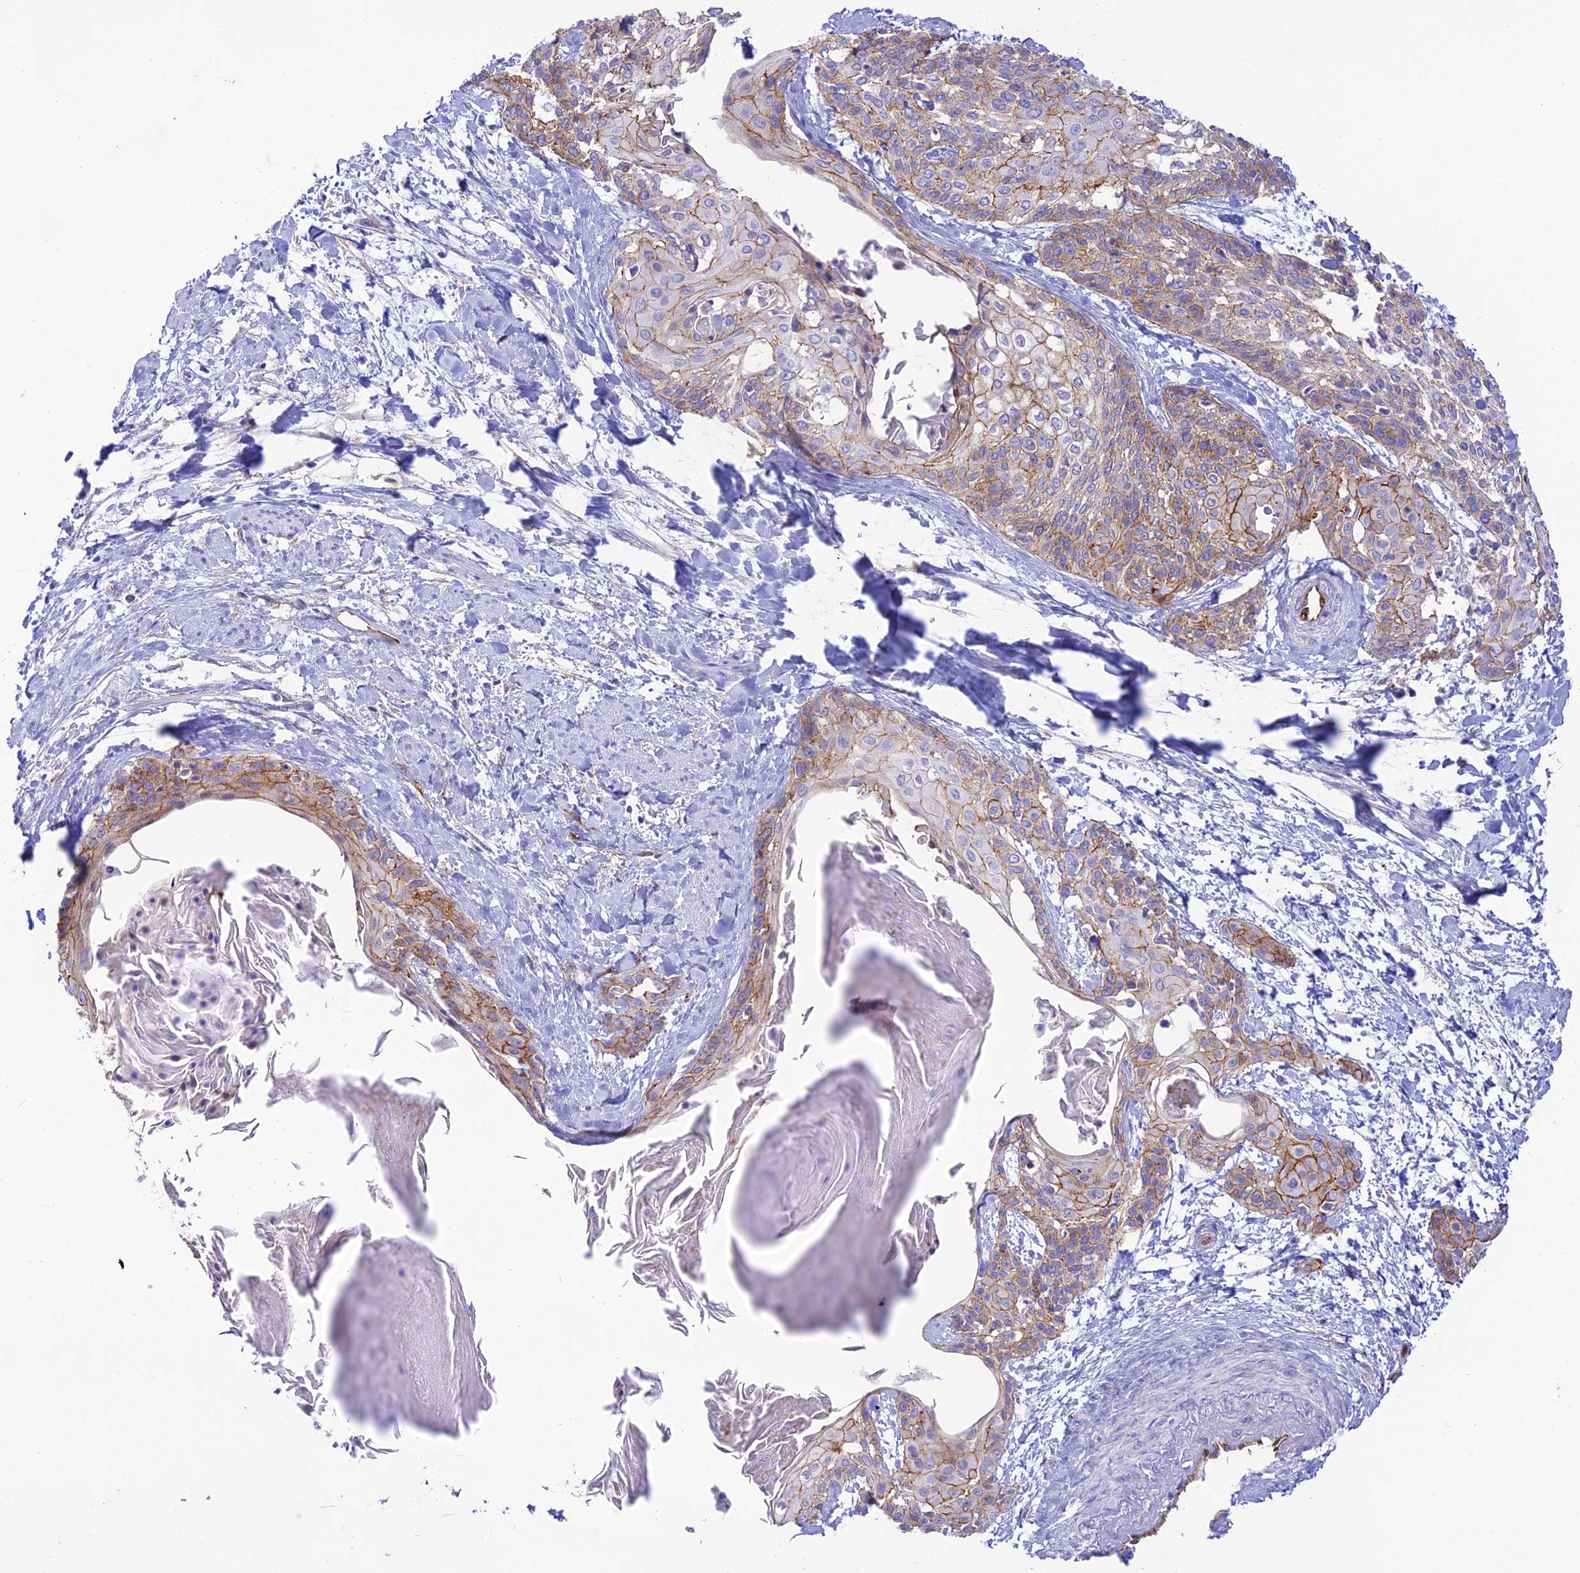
{"staining": {"intensity": "moderate", "quantity": "<25%", "location": "cytoplasmic/membranous"}, "tissue": "cervical cancer", "cell_type": "Tumor cells", "image_type": "cancer", "snomed": [{"axis": "morphology", "description": "Squamous cell carcinoma, NOS"}, {"axis": "topography", "description": "Cervix"}], "caption": "Protein staining of cervical cancer (squamous cell carcinoma) tissue demonstrates moderate cytoplasmic/membranous positivity in approximately <25% of tumor cells.", "gene": "YPEL5", "patient": {"sex": "female", "age": 57}}